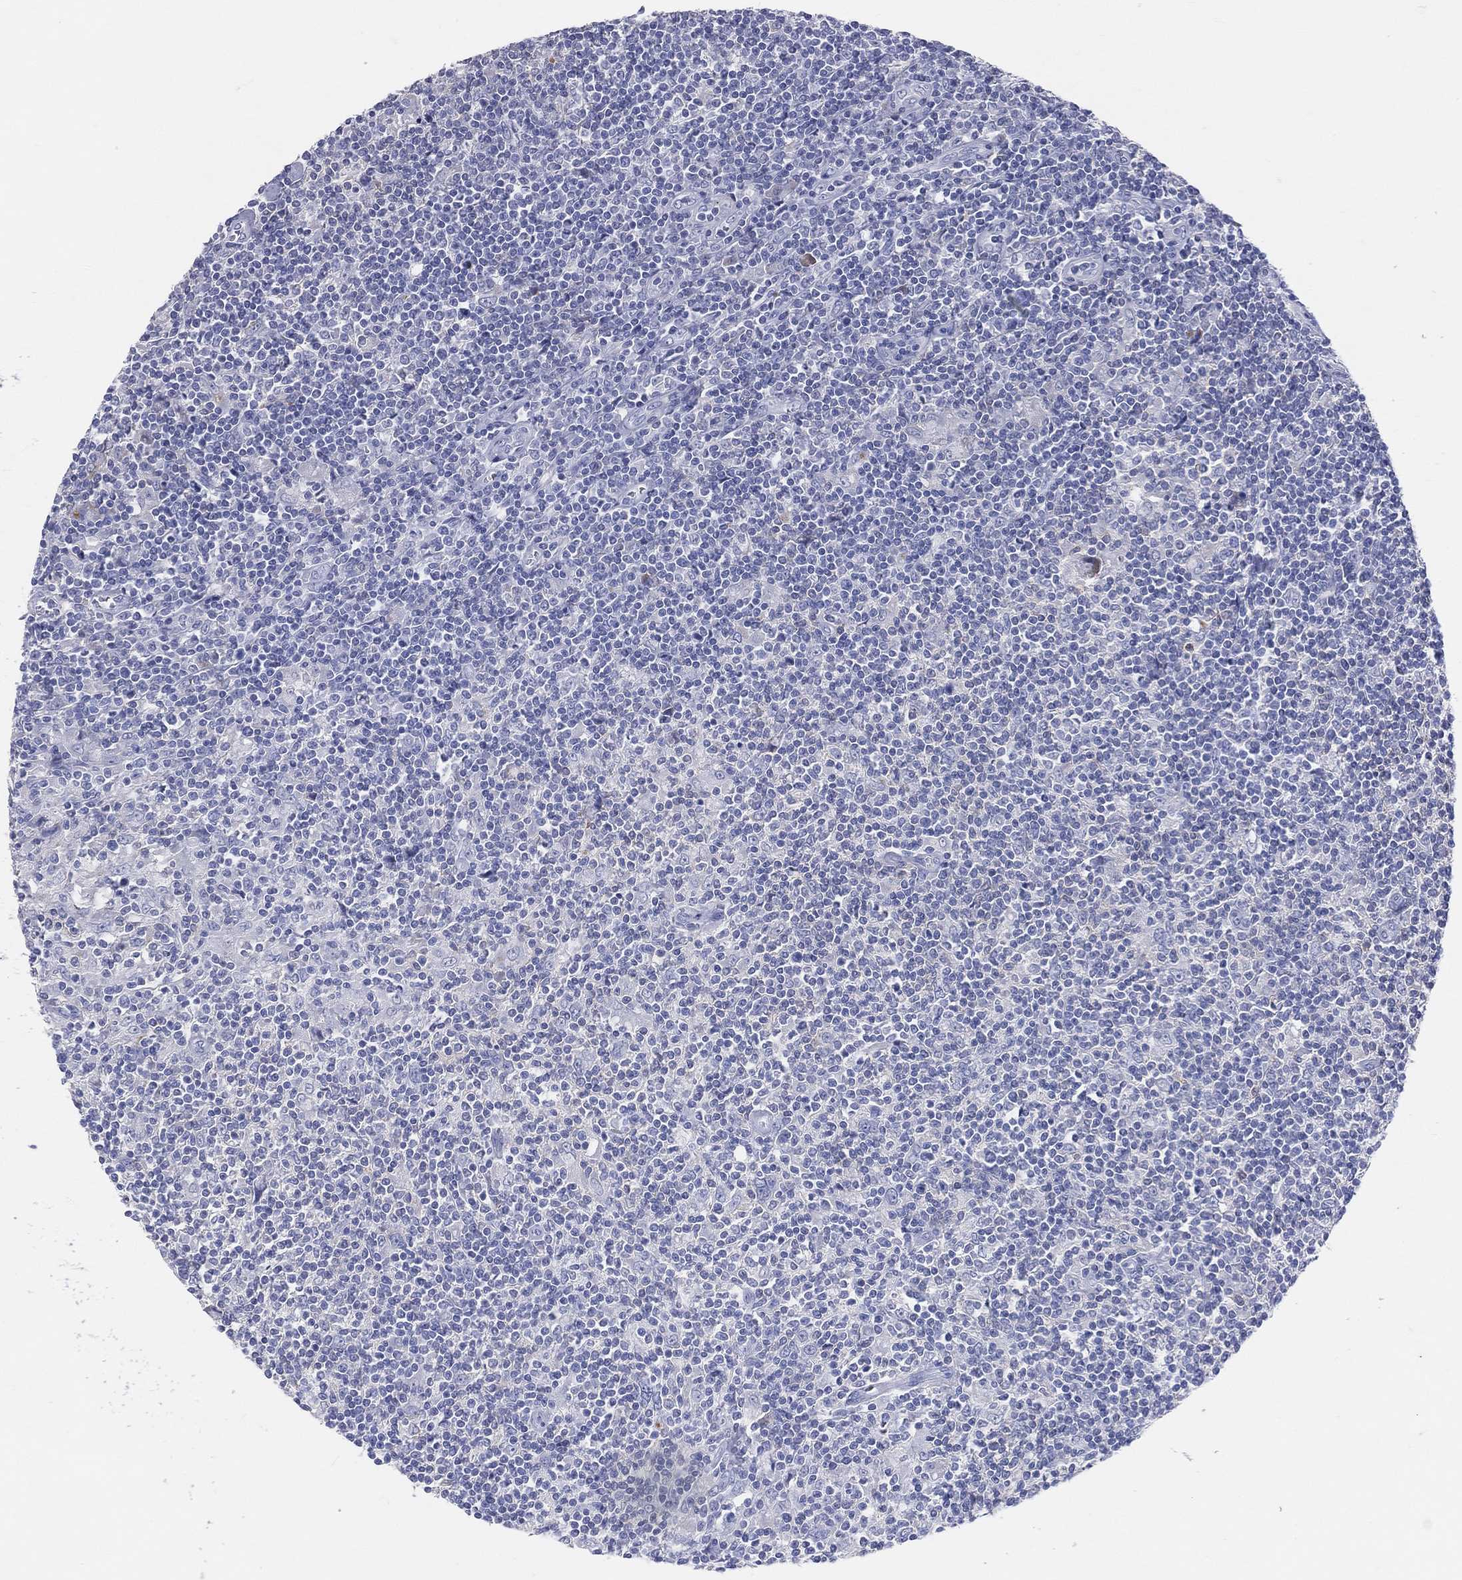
{"staining": {"intensity": "negative", "quantity": "none", "location": "none"}, "tissue": "lymphoma", "cell_type": "Tumor cells", "image_type": "cancer", "snomed": [{"axis": "morphology", "description": "Hodgkin's disease, NOS"}, {"axis": "topography", "description": "Lymph node"}], "caption": "Histopathology image shows no significant protein expression in tumor cells of lymphoma.", "gene": "LAT", "patient": {"sex": "male", "age": 40}}